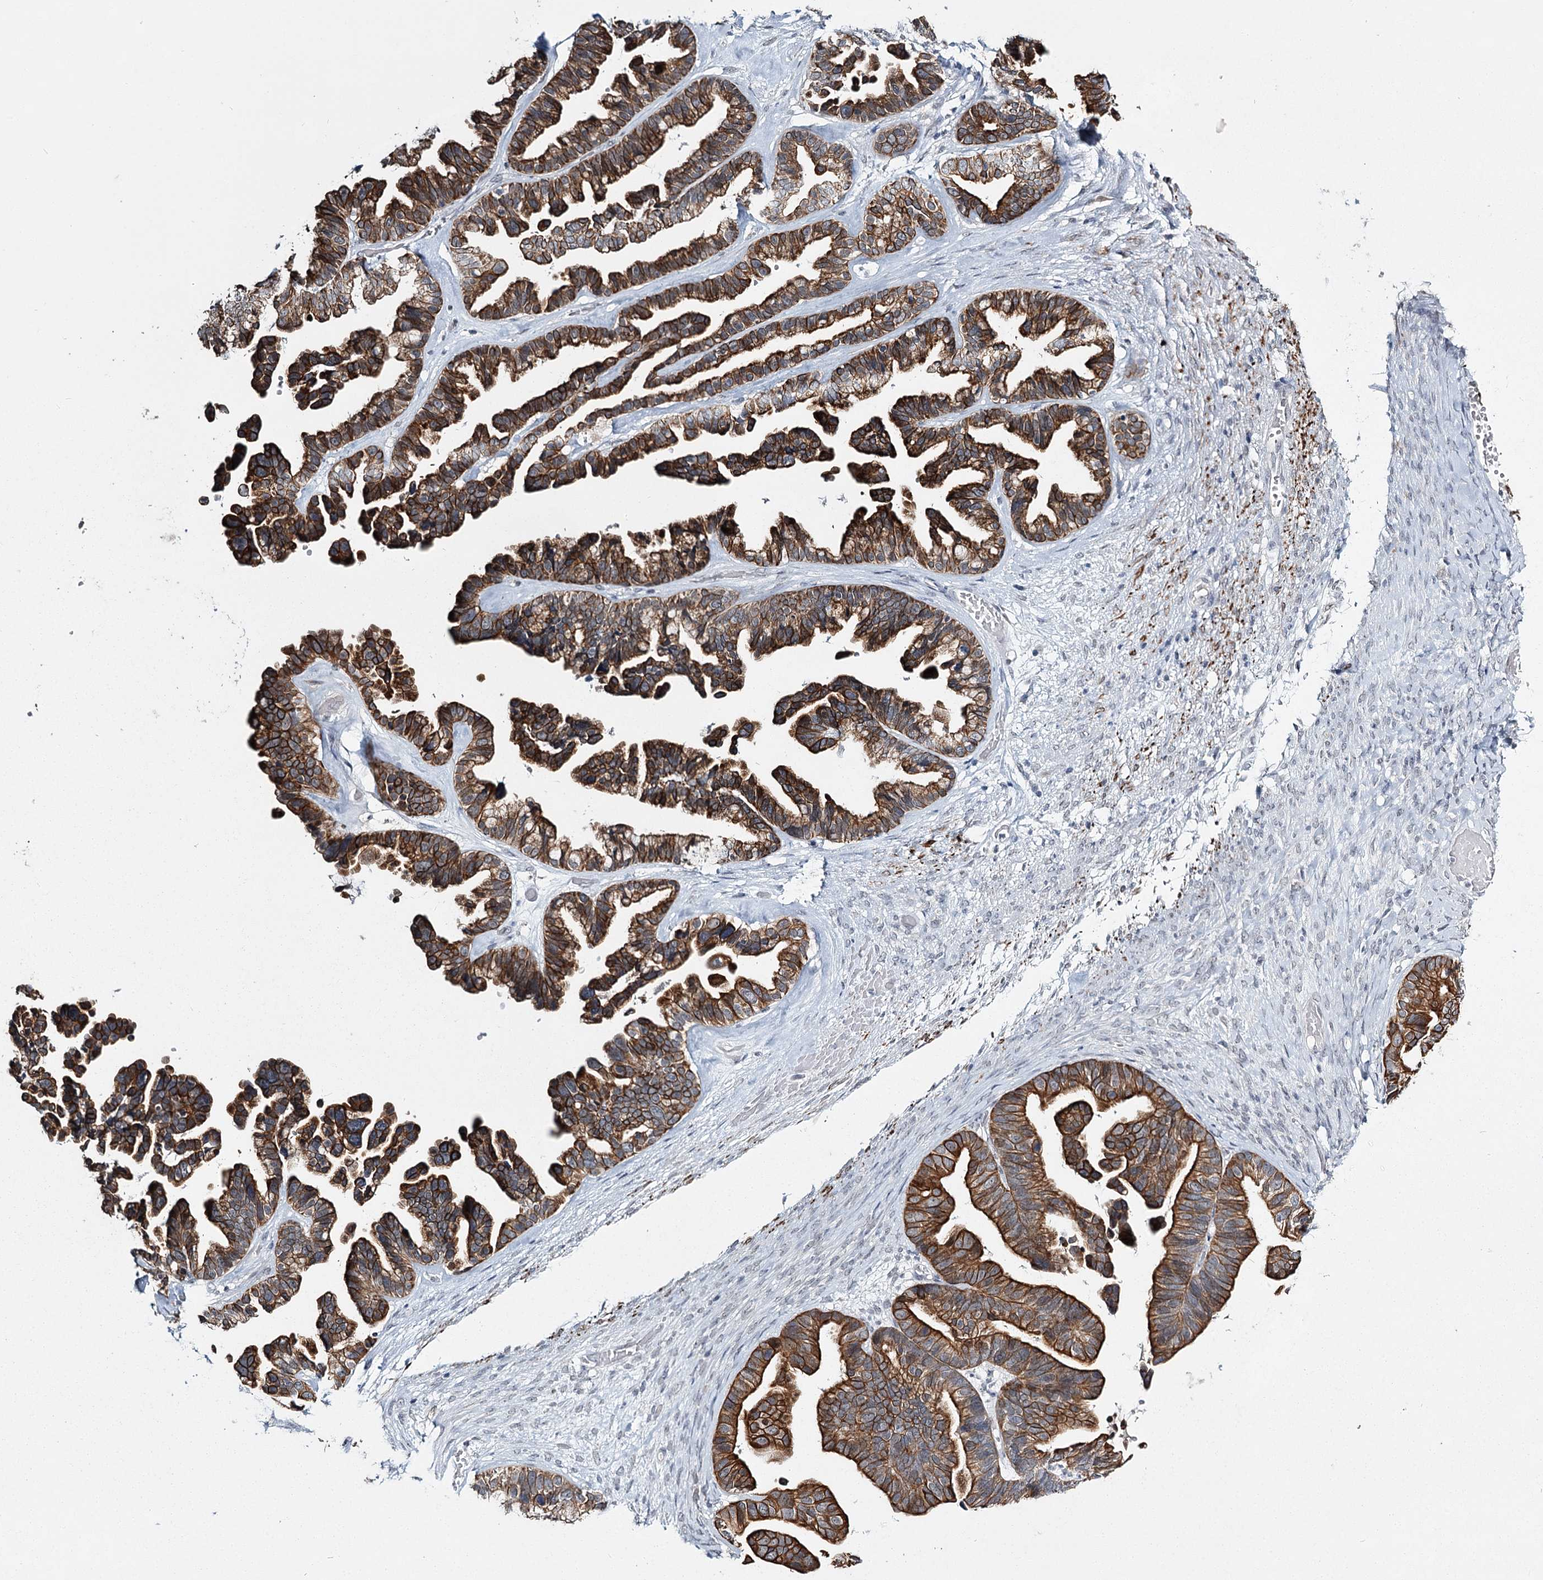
{"staining": {"intensity": "moderate", "quantity": ">75%", "location": "cytoplasmic/membranous"}, "tissue": "ovarian cancer", "cell_type": "Tumor cells", "image_type": "cancer", "snomed": [{"axis": "morphology", "description": "Cystadenocarcinoma, serous, NOS"}, {"axis": "topography", "description": "Ovary"}], "caption": "This is an image of IHC staining of ovarian cancer, which shows moderate staining in the cytoplasmic/membranous of tumor cells.", "gene": "TMEM70", "patient": {"sex": "female", "age": 56}}